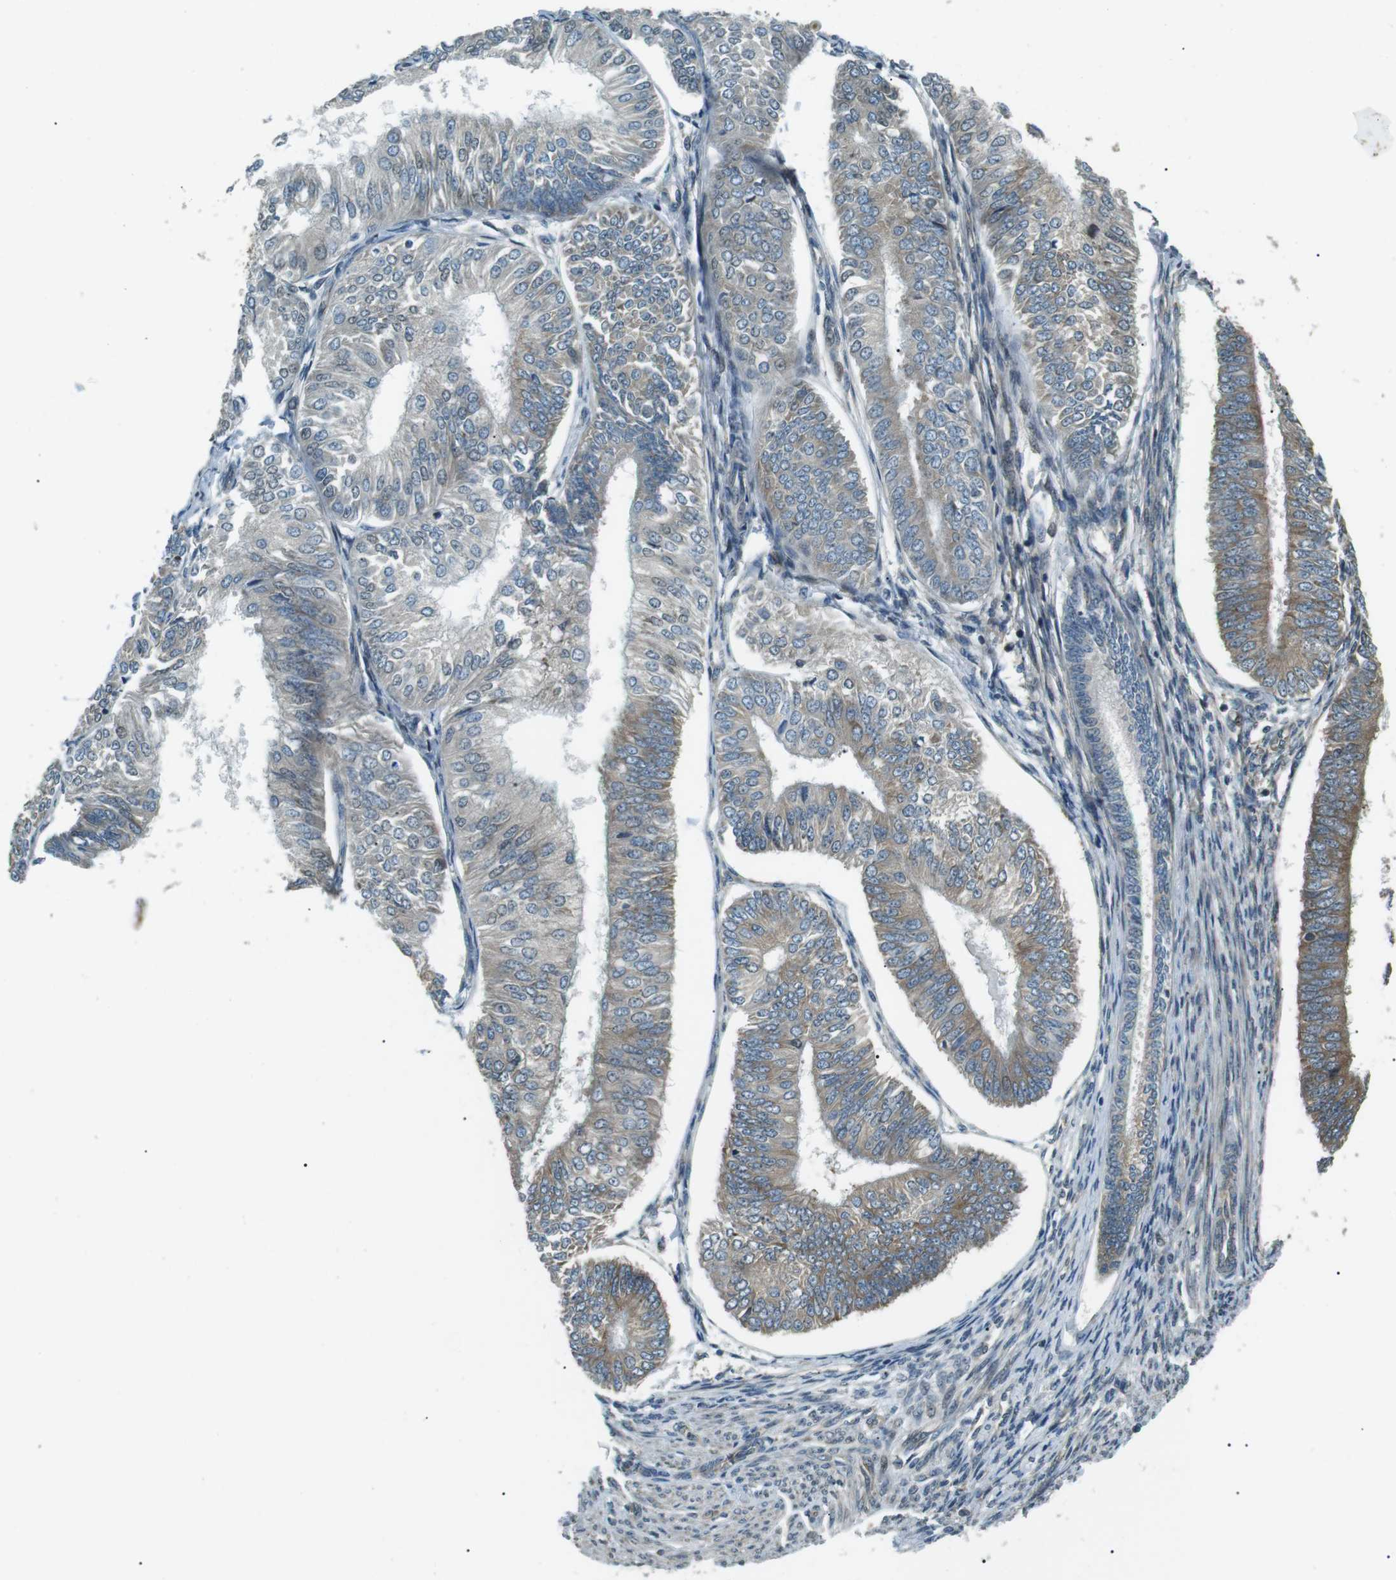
{"staining": {"intensity": "weak", "quantity": ">75%", "location": "cytoplasmic/membranous"}, "tissue": "endometrial cancer", "cell_type": "Tumor cells", "image_type": "cancer", "snomed": [{"axis": "morphology", "description": "Adenocarcinoma, NOS"}, {"axis": "topography", "description": "Endometrium"}], "caption": "Endometrial cancer was stained to show a protein in brown. There is low levels of weak cytoplasmic/membranous staining in approximately >75% of tumor cells.", "gene": "TMEM74", "patient": {"sex": "female", "age": 58}}